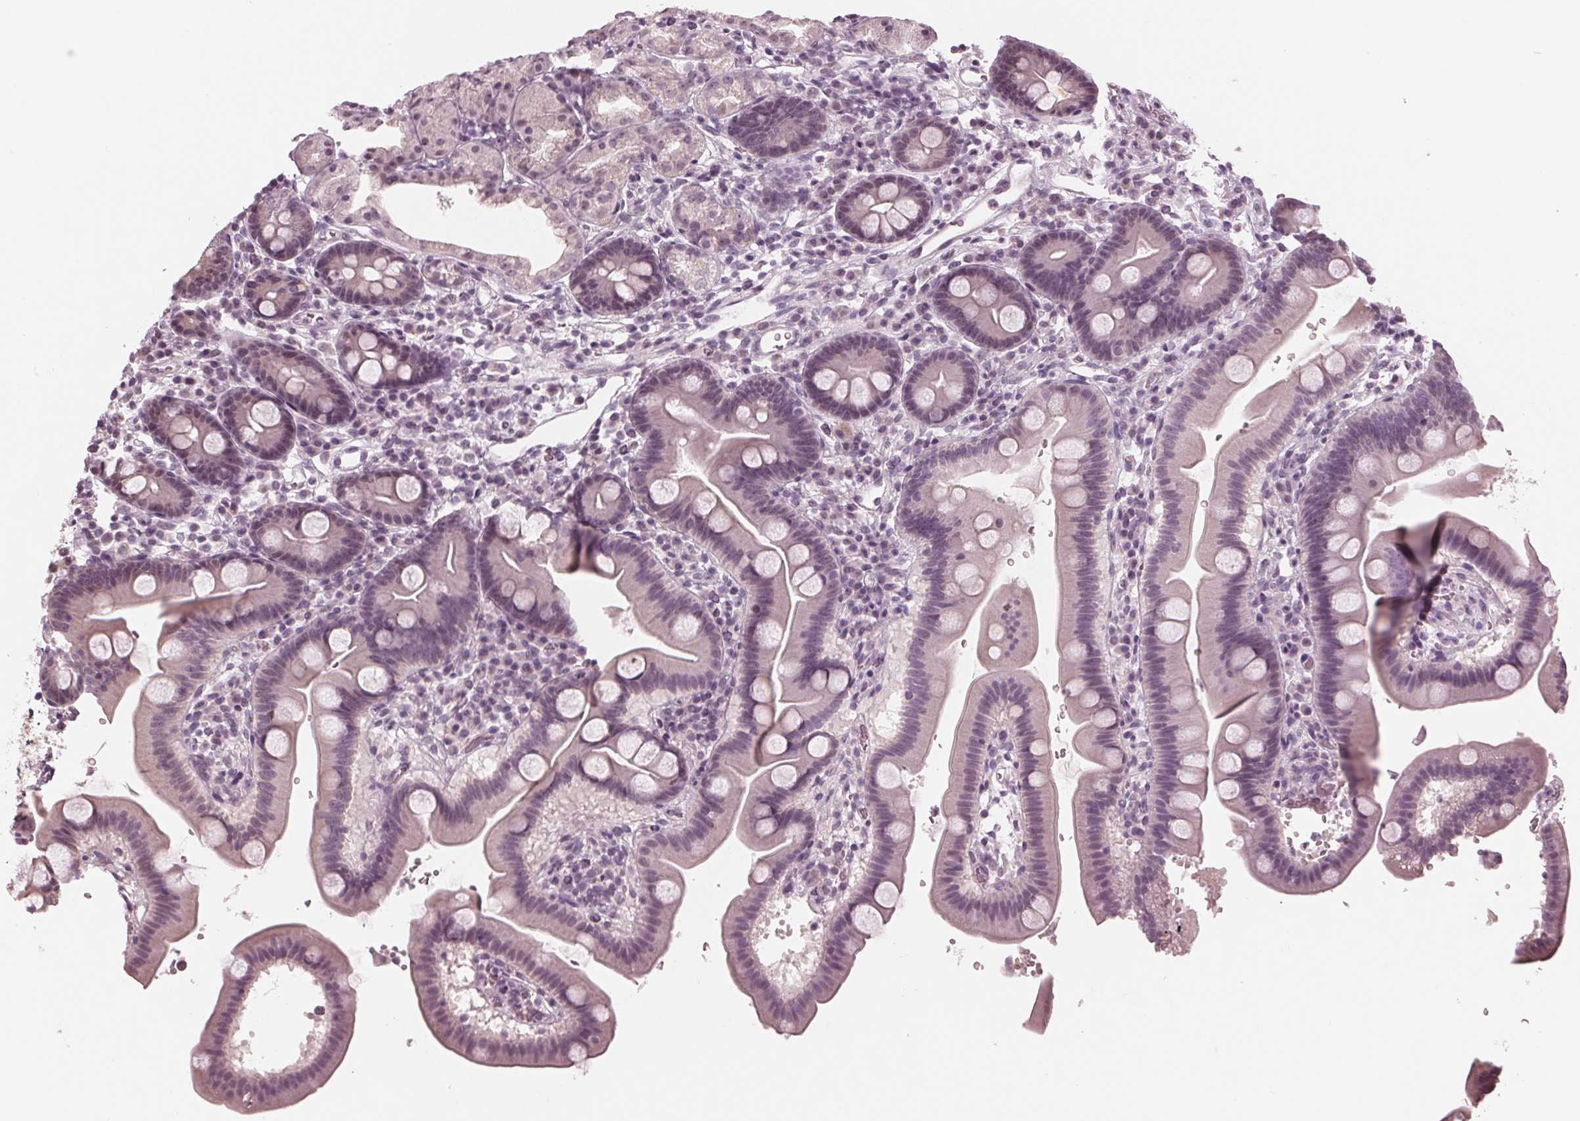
{"staining": {"intensity": "negative", "quantity": "none", "location": "none"}, "tissue": "duodenum", "cell_type": "Glandular cells", "image_type": "normal", "snomed": [{"axis": "morphology", "description": "Normal tissue, NOS"}, {"axis": "topography", "description": "Duodenum"}], "caption": "Human duodenum stained for a protein using immunohistochemistry (IHC) exhibits no positivity in glandular cells.", "gene": "ADPRHL1", "patient": {"sex": "male", "age": 59}}